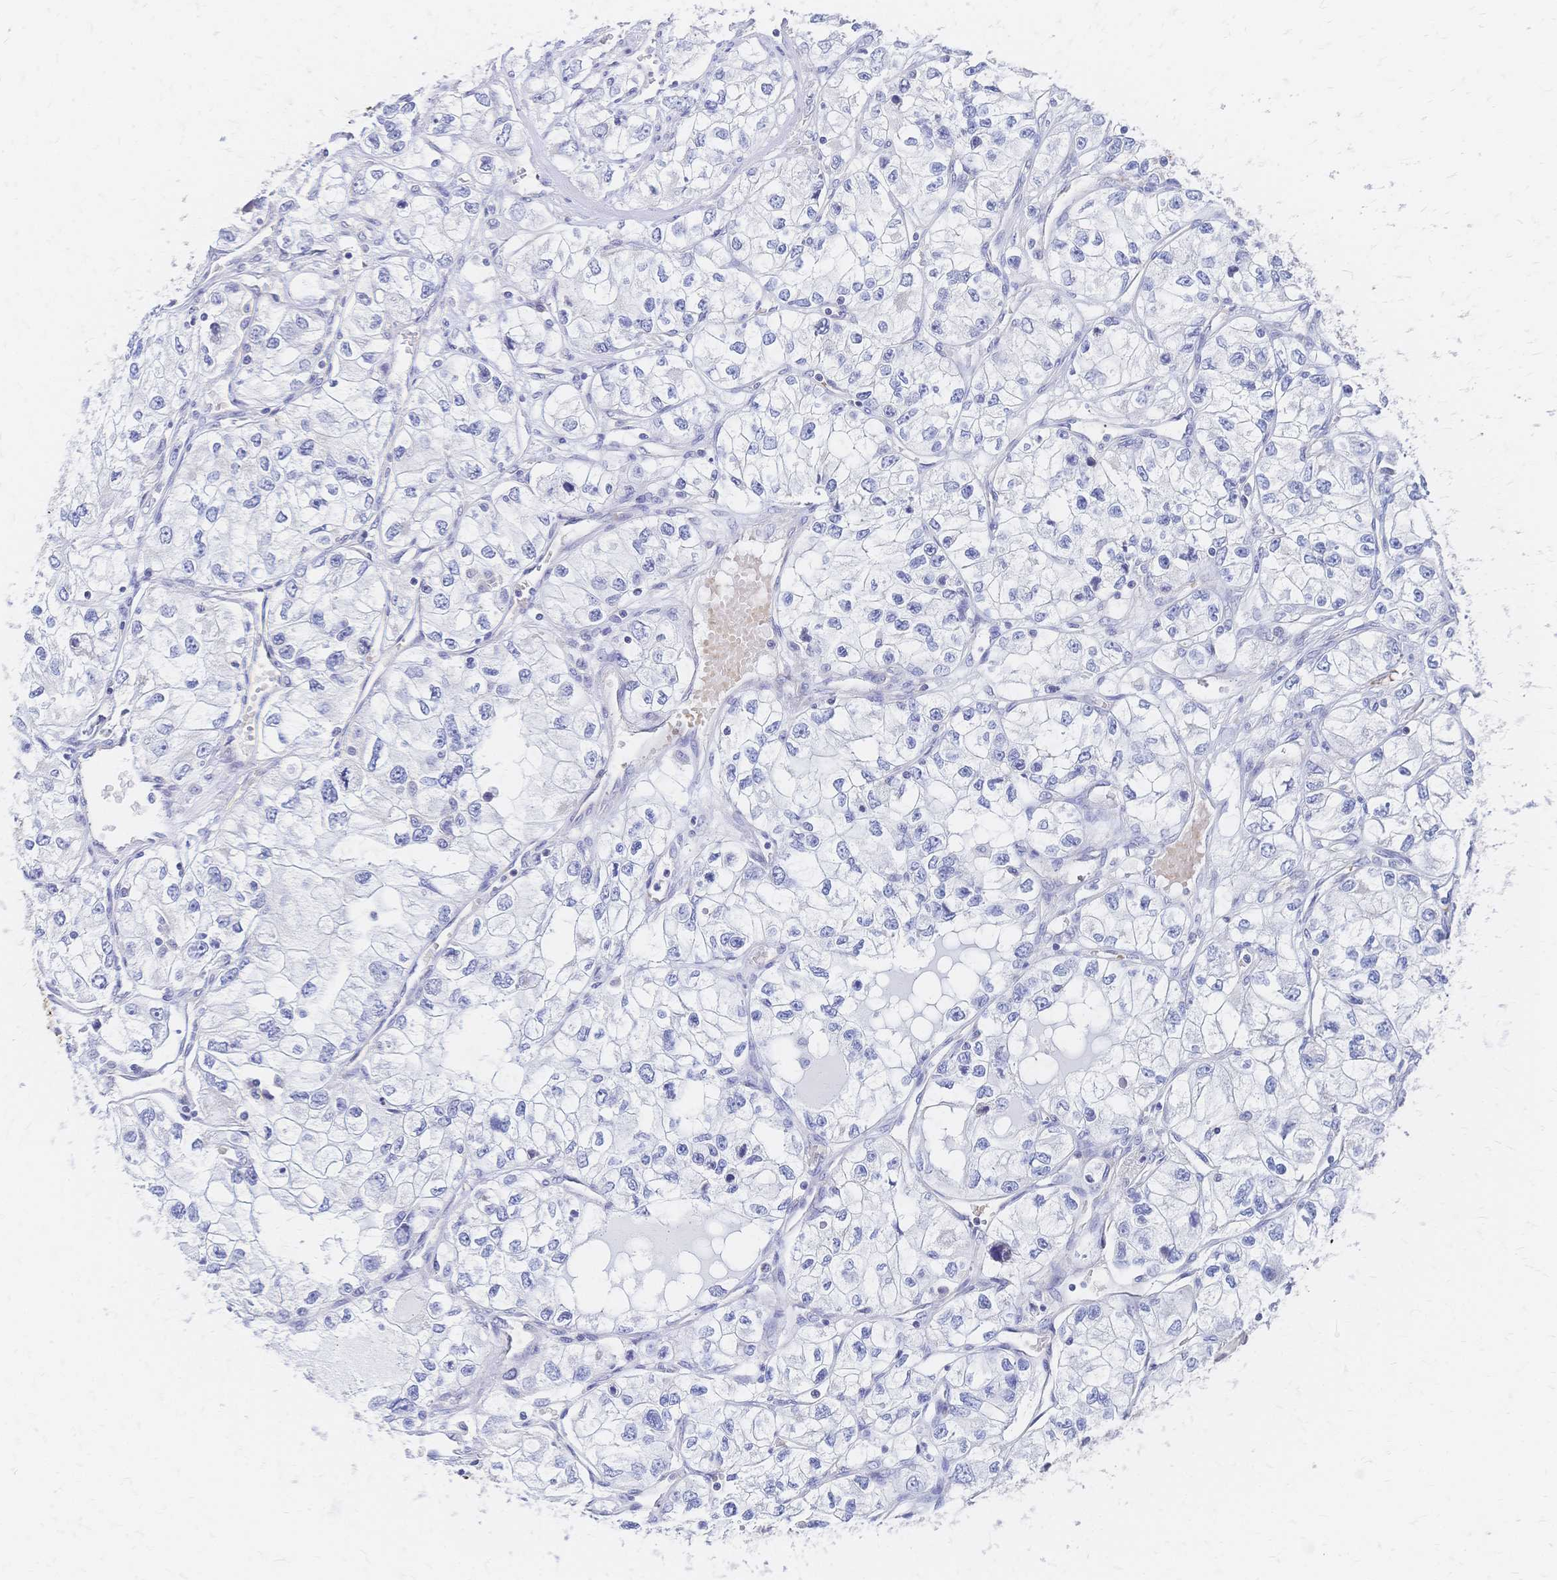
{"staining": {"intensity": "negative", "quantity": "none", "location": "none"}, "tissue": "renal cancer", "cell_type": "Tumor cells", "image_type": "cancer", "snomed": [{"axis": "morphology", "description": "Adenocarcinoma, NOS"}, {"axis": "topography", "description": "Kidney"}], "caption": "DAB (3,3'-diaminobenzidine) immunohistochemical staining of human renal cancer displays no significant expression in tumor cells. The staining was performed using DAB to visualize the protein expression in brown, while the nuclei were stained in blue with hematoxylin (Magnification: 20x).", "gene": "SLC5A1", "patient": {"sex": "female", "age": 59}}